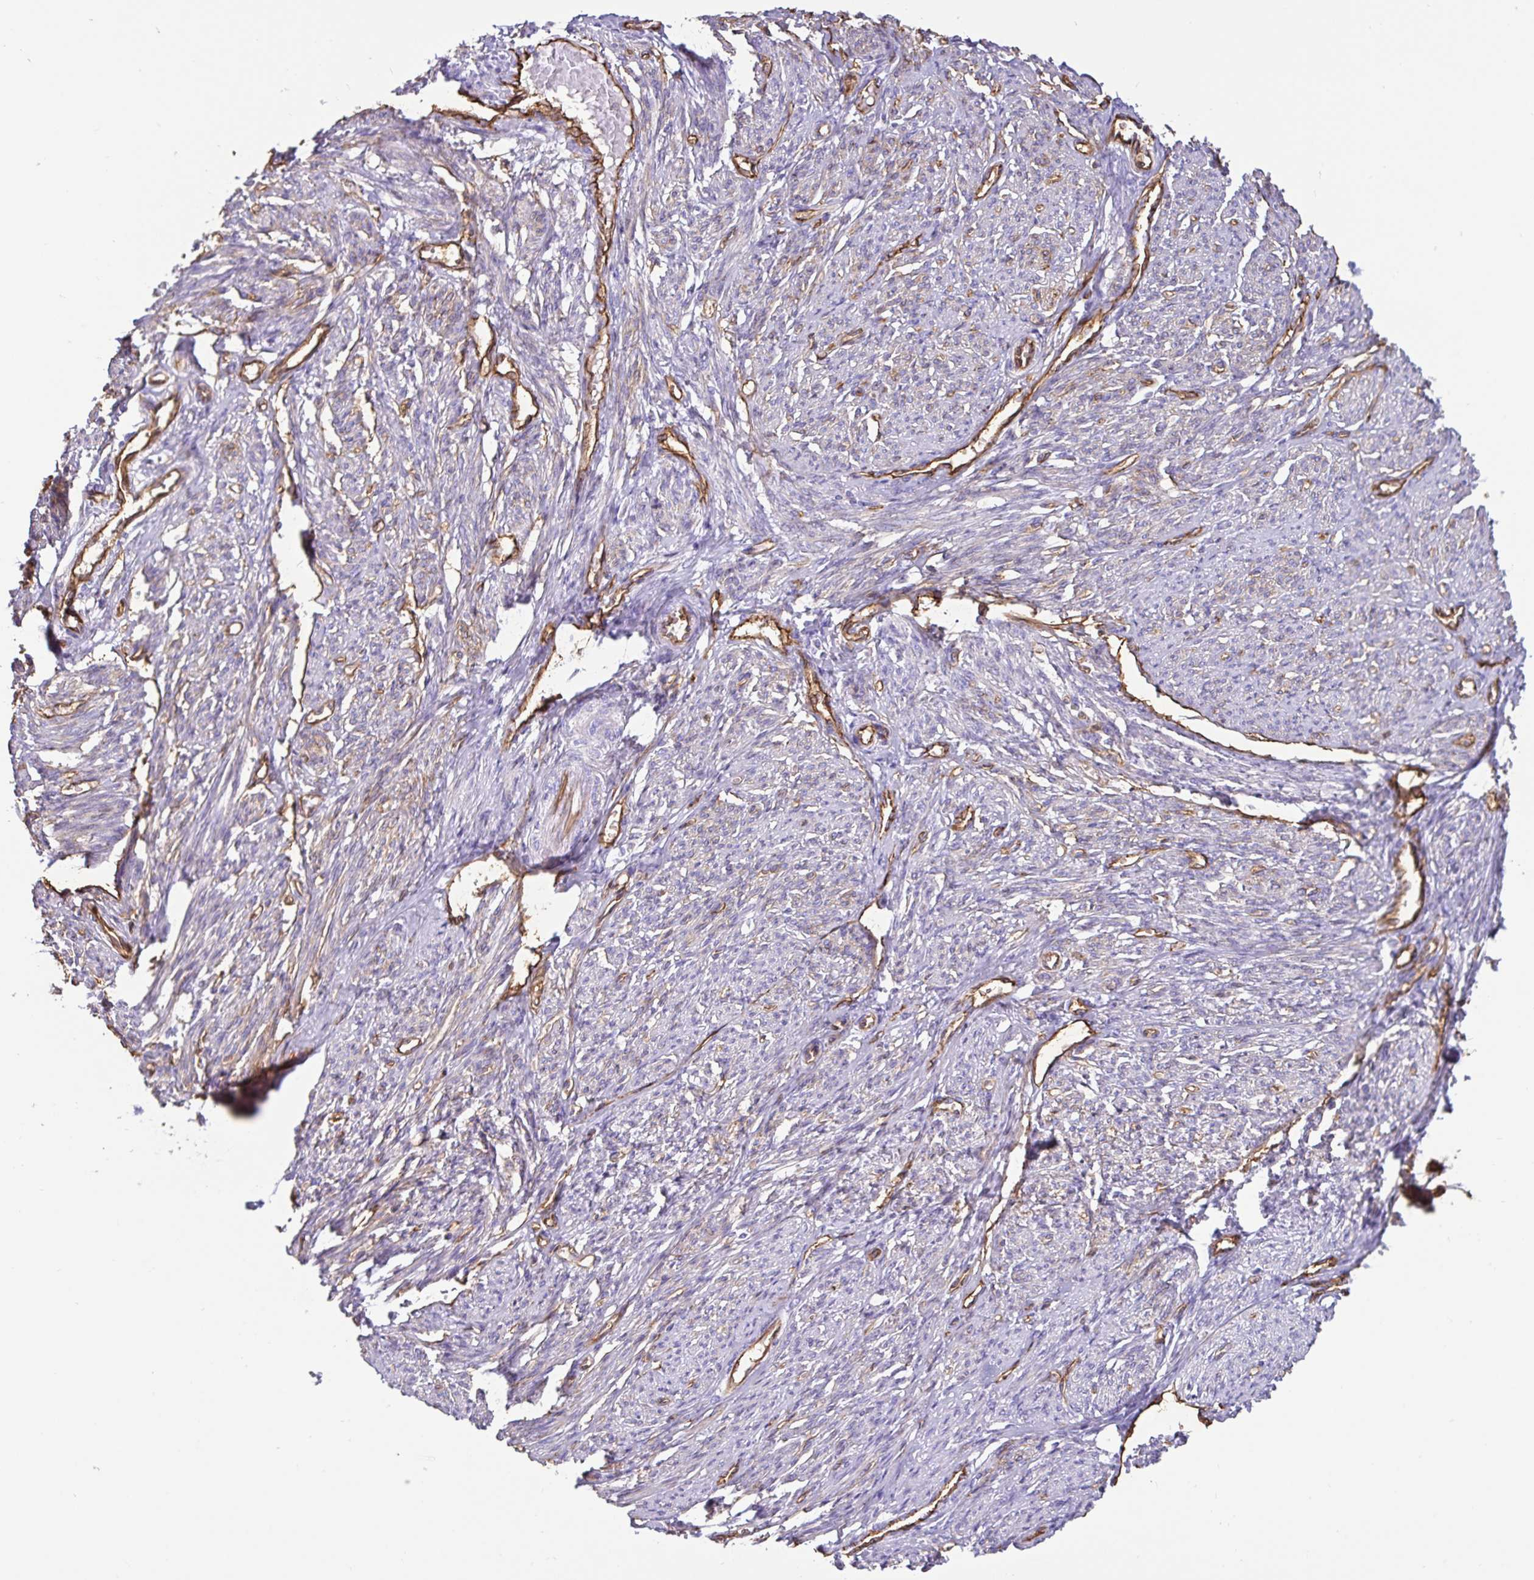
{"staining": {"intensity": "weak", "quantity": "25%-75%", "location": "cytoplasmic/membranous"}, "tissue": "smooth muscle", "cell_type": "Smooth muscle cells", "image_type": "normal", "snomed": [{"axis": "morphology", "description": "Normal tissue, NOS"}, {"axis": "topography", "description": "Smooth muscle"}], "caption": "Immunohistochemical staining of normal human smooth muscle reveals weak cytoplasmic/membranous protein positivity in approximately 25%-75% of smooth muscle cells. The staining was performed using DAB (3,3'-diaminobenzidine) to visualize the protein expression in brown, while the nuclei were stained in blue with hematoxylin (Magnification: 20x).", "gene": "ANXA2", "patient": {"sex": "female", "age": 65}}